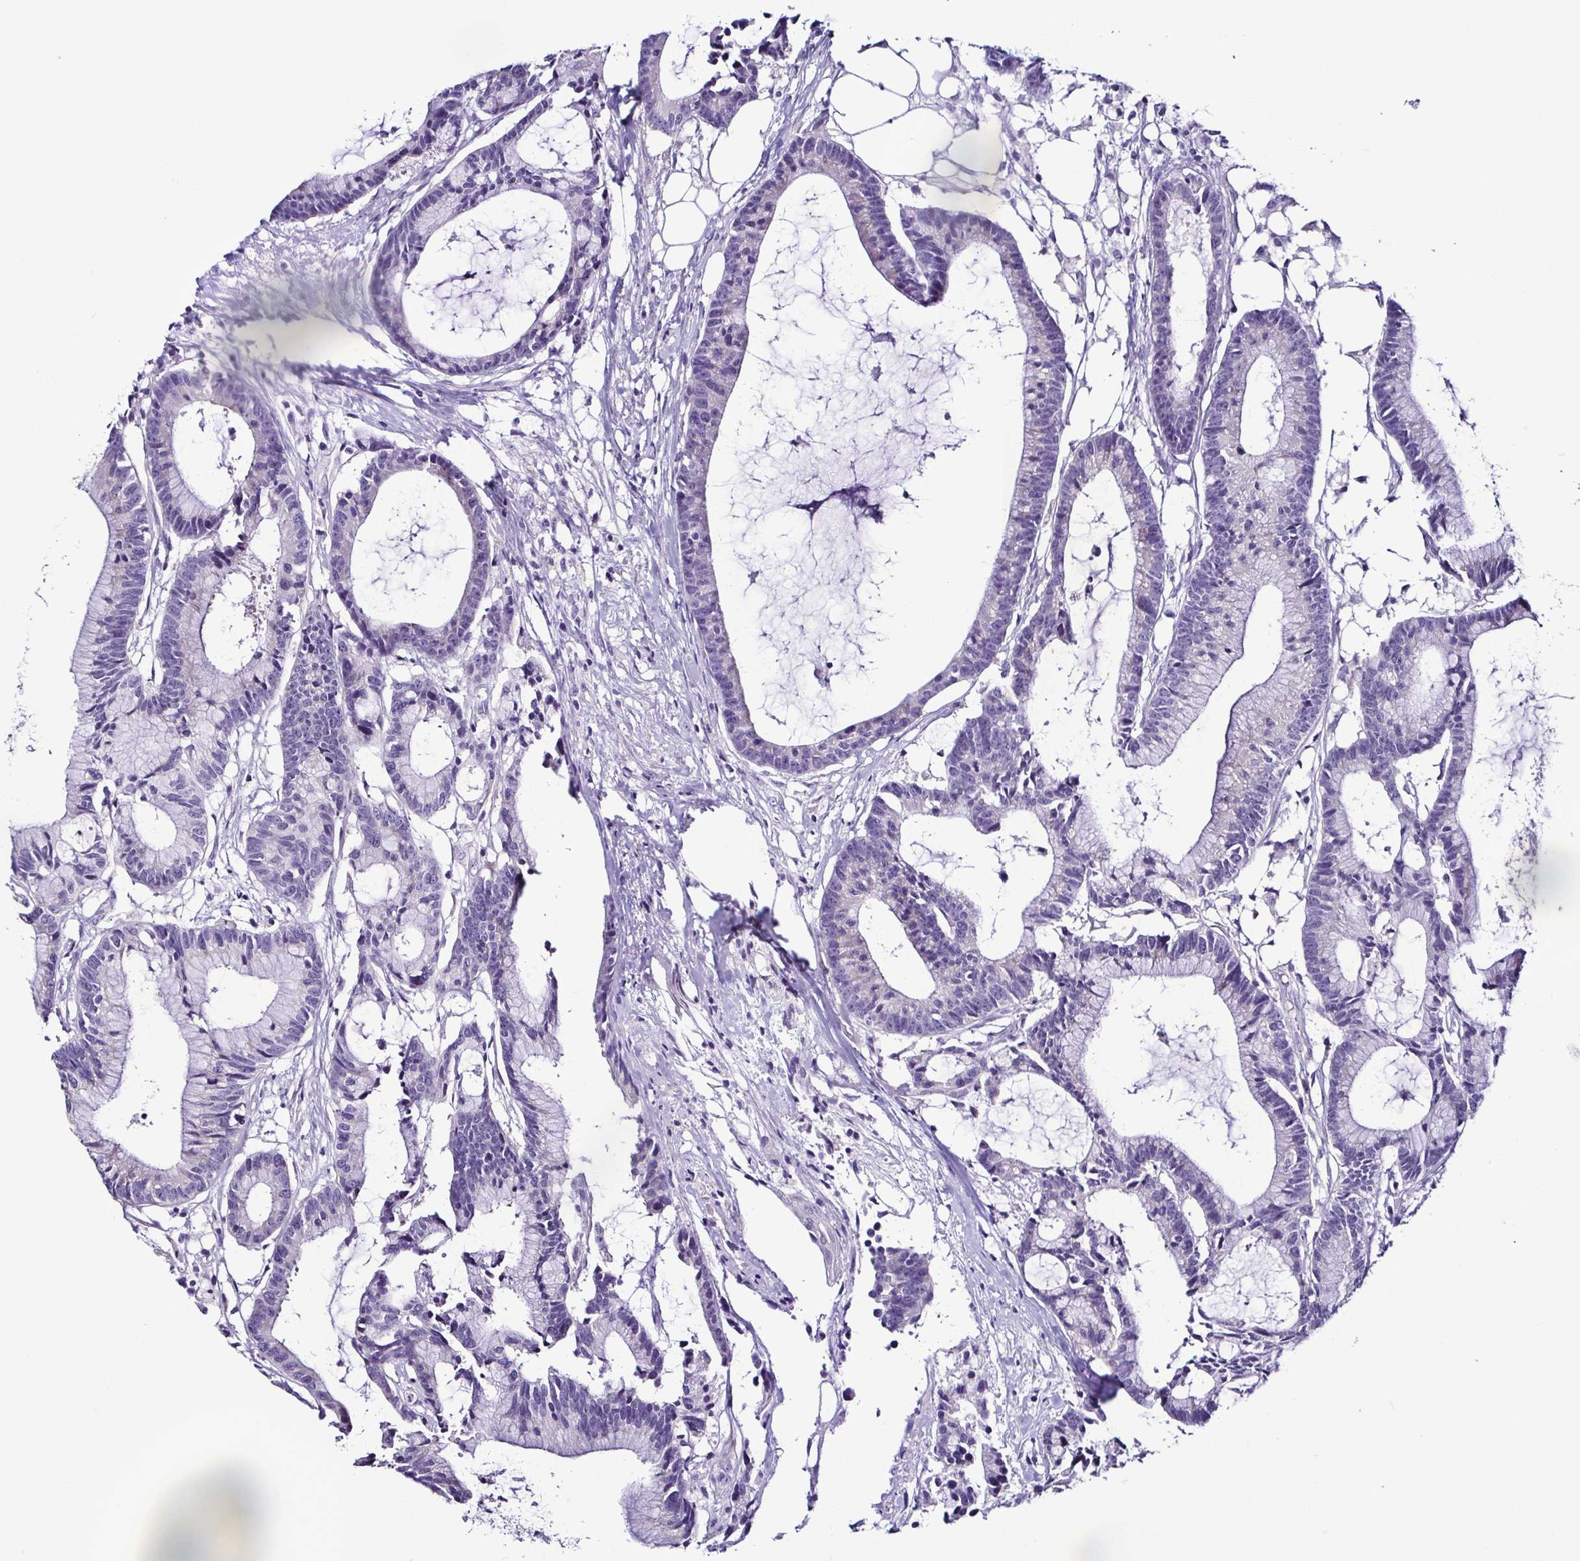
{"staining": {"intensity": "negative", "quantity": "none", "location": "none"}, "tissue": "colorectal cancer", "cell_type": "Tumor cells", "image_type": "cancer", "snomed": [{"axis": "morphology", "description": "Adenocarcinoma, NOS"}, {"axis": "topography", "description": "Colon"}], "caption": "Immunohistochemistry (IHC) of human colorectal cancer (adenocarcinoma) reveals no positivity in tumor cells.", "gene": "SRL", "patient": {"sex": "female", "age": 78}}